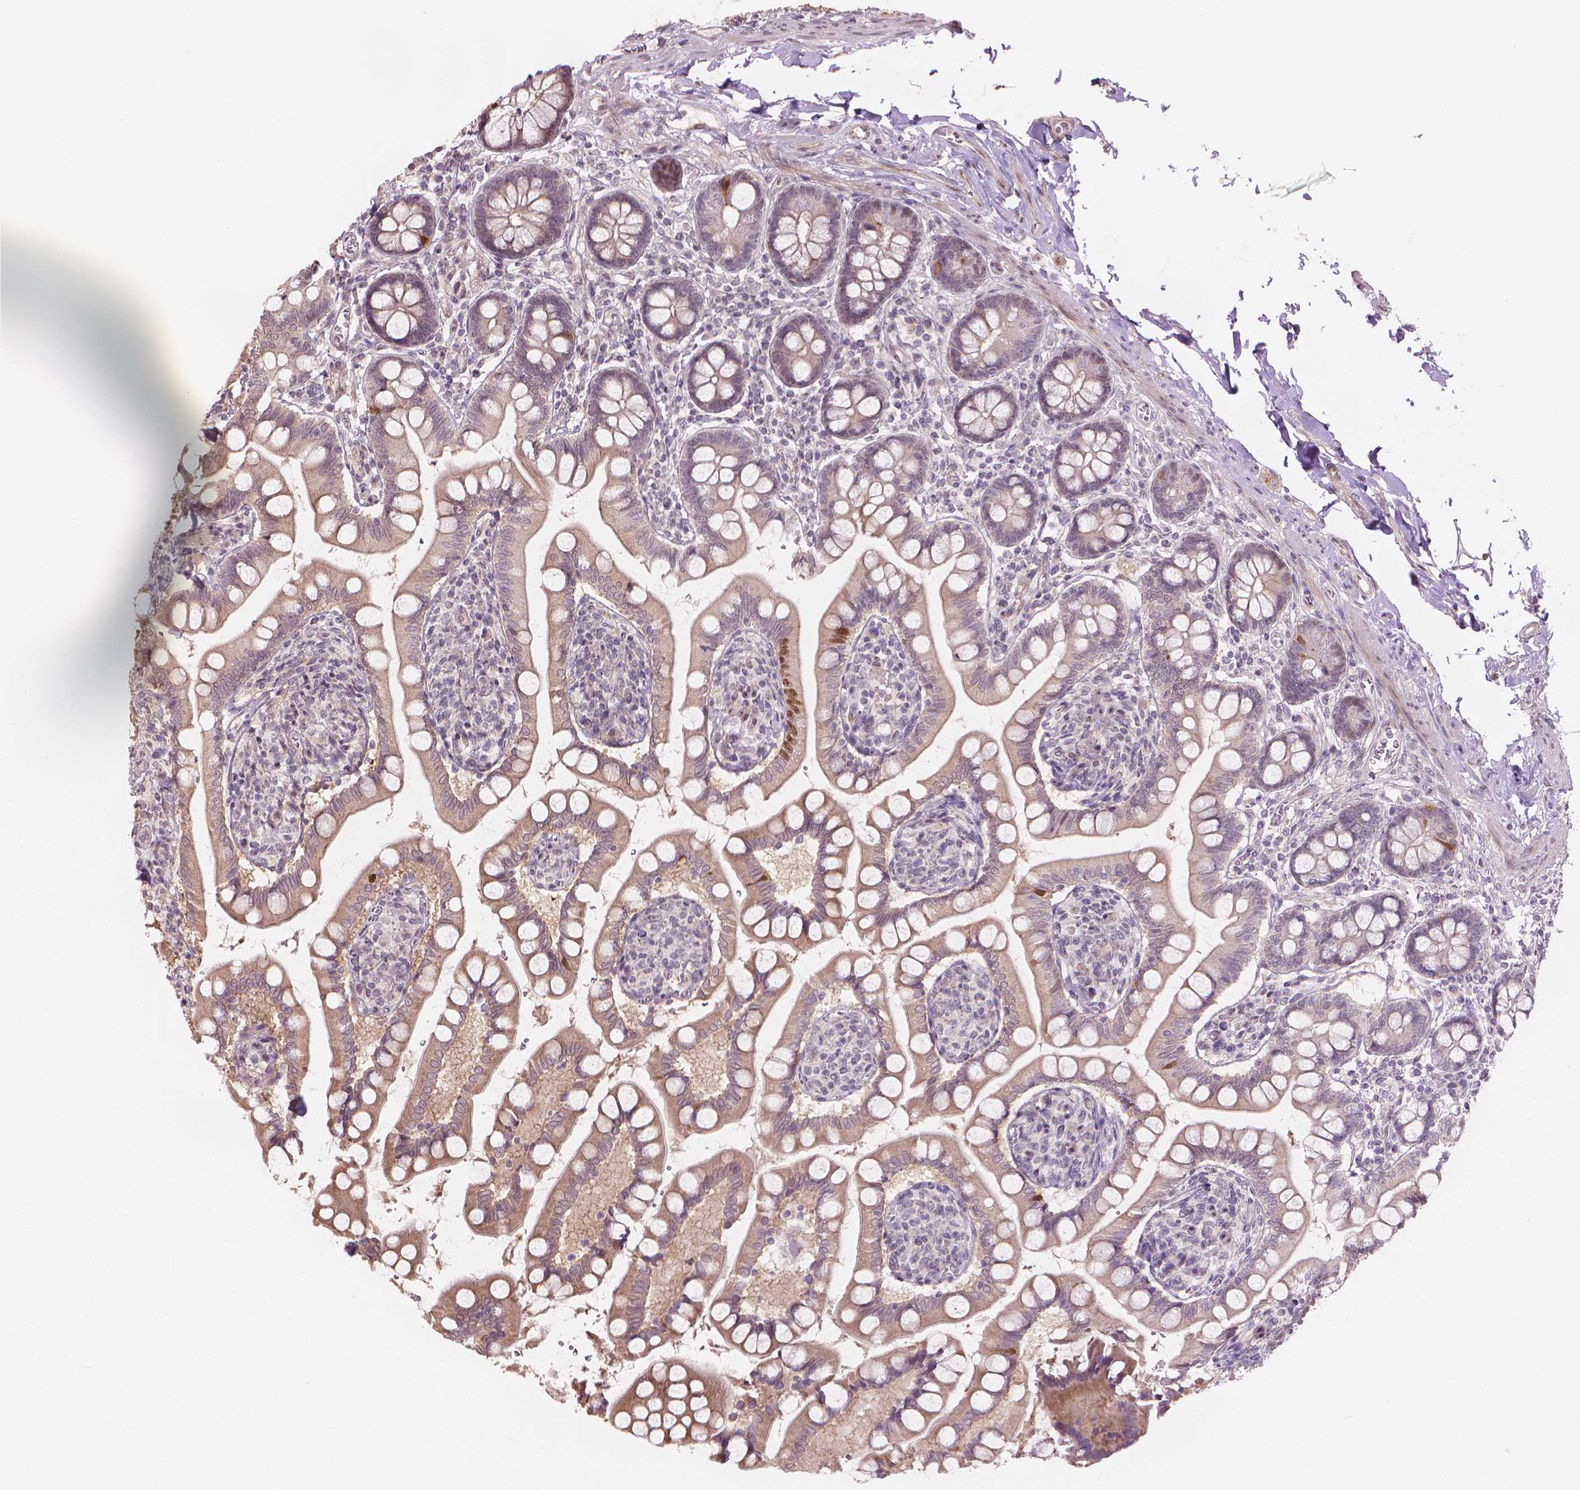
{"staining": {"intensity": "moderate", "quantity": "25%-75%", "location": "cytoplasmic/membranous,nuclear"}, "tissue": "small intestine", "cell_type": "Glandular cells", "image_type": "normal", "snomed": [{"axis": "morphology", "description": "Normal tissue, NOS"}, {"axis": "topography", "description": "Small intestine"}], "caption": "Immunohistochemical staining of normal human small intestine exhibits 25%-75% levels of moderate cytoplasmic/membranous,nuclear protein positivity in about 25%-75% of glandular cells. (DAB (3,3'-diaminobenzidine) IHC with brightfield microscopy, high magnification).", "gene": "IFFO1", "patient": {"sex": "female", "age": 56}}